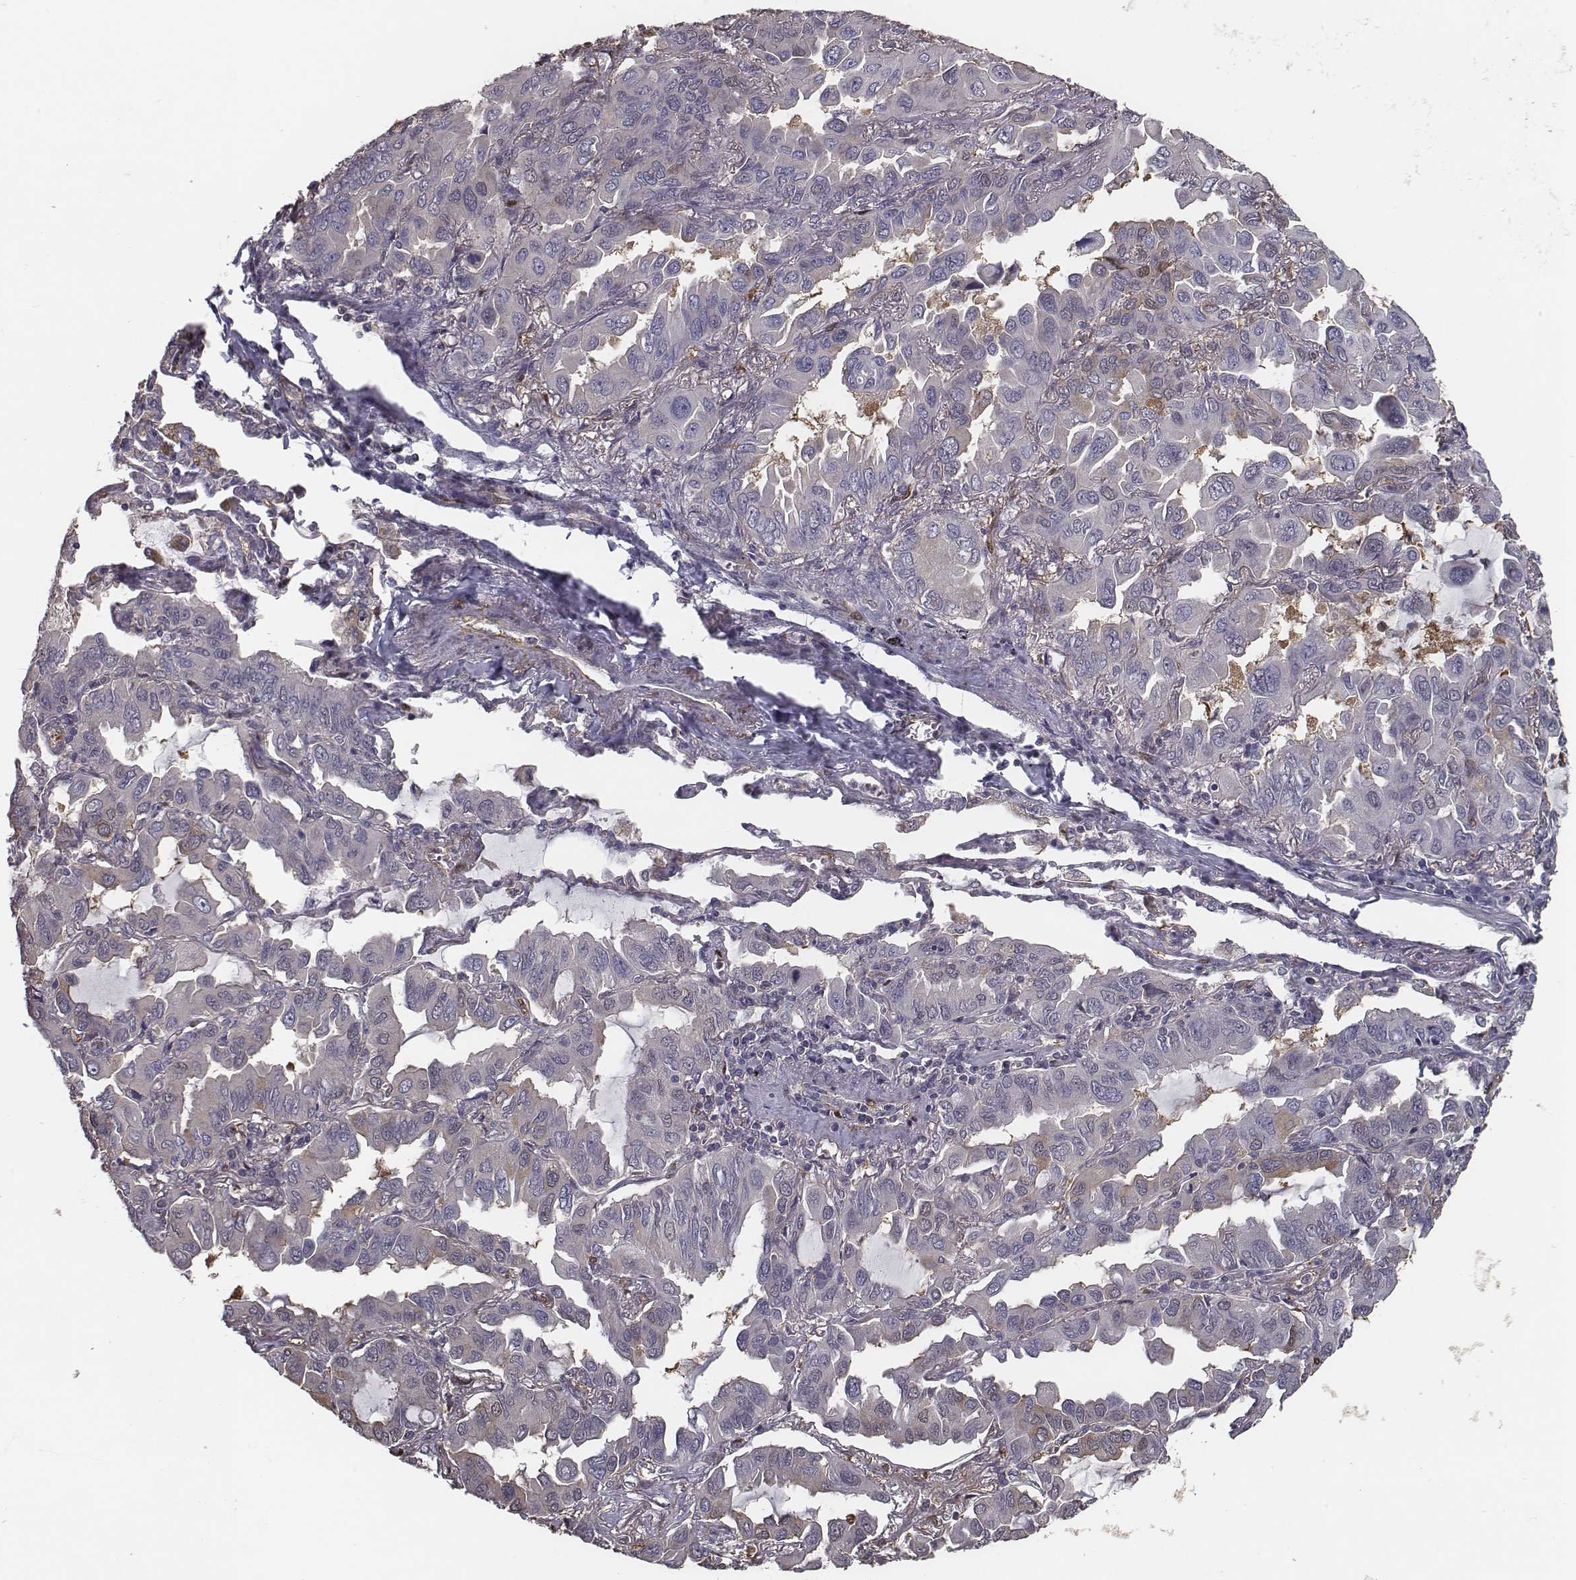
{"staining": {"intensity": "moderate", "quantity": "<25%", "location": "cytoplasmic/membranous"}, "tissue": "lung cancer", "cell_type": "Tumor cells", "image_type": "cancer", "snomed": [{"axis": "morphology", "description": "Adenocarcinoma, NOS"}, {"axis": "topography", "description": "Lung"}], "caption": "About <25% of tumor cells in lung cancer display moderate cytoplasmic/membranous protein staining as visualized by brown immunohistochemical staining.", "gene": "ISYNA1", "patient": {"sex": "male", "age": 64}}